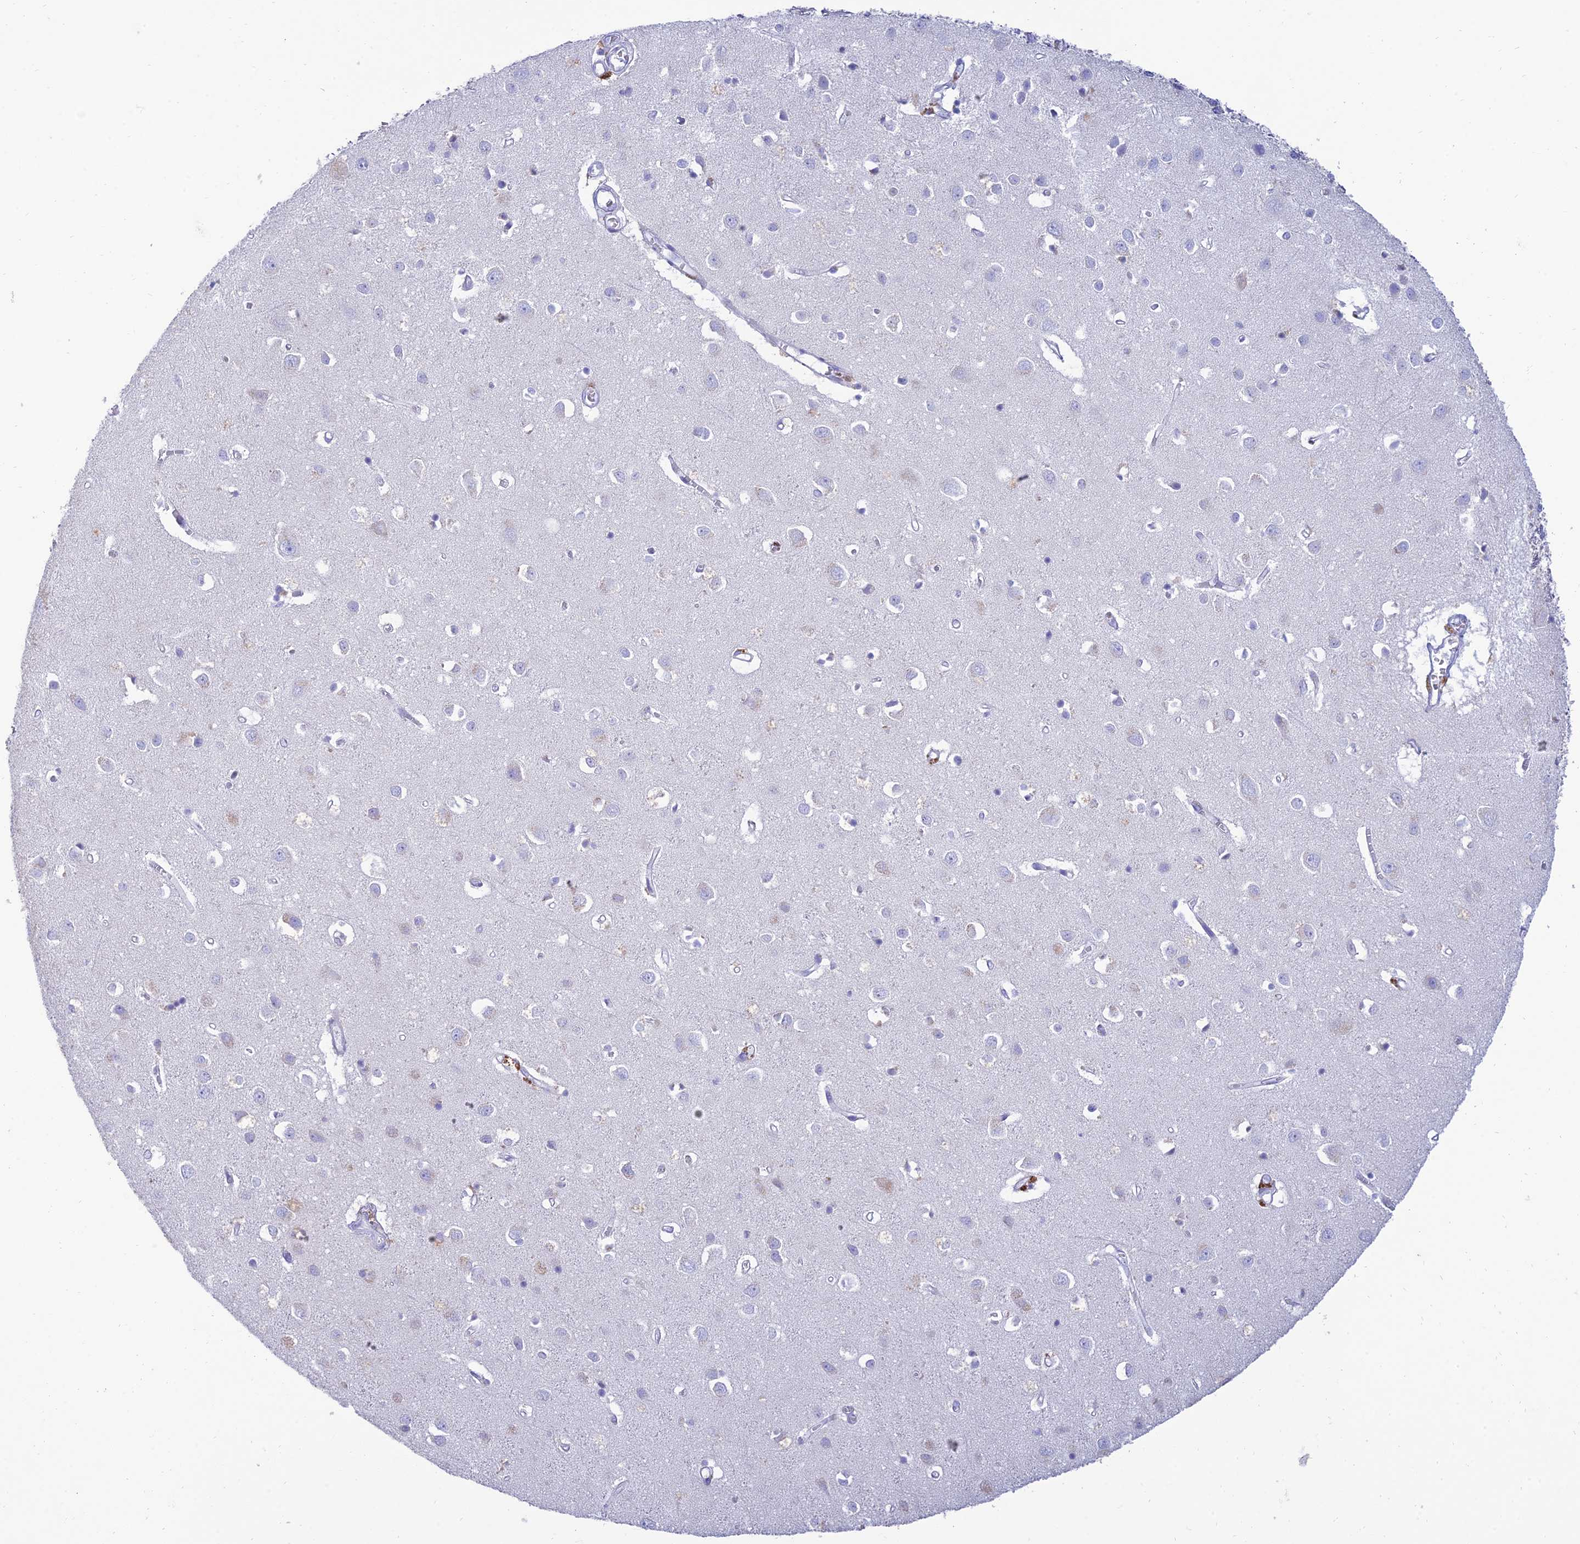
{"staining": {"intensity": "negative", "quantity": "none", "location": "none"}, "tissue": "cerebral cortex", "cell_type": "Endothelial cells", "image_type": "normal", "snomed": [{"axis": "morphology", "description": "Normal tissue, NOS"}, {"axis": "topography", "description": "Cerebral cortex"}], "caption": "Benign cerebral cortex was stained to show a protein in brown. There is no significant staining in endothelial cells. The staining was performed using DAB to visualize the protein expression in brown, while the nuclei were stained in blue with hematoxylin (Magnification: 20x).", "gene": "MAL2", "patient": {"sex": "female", "age": 64}}